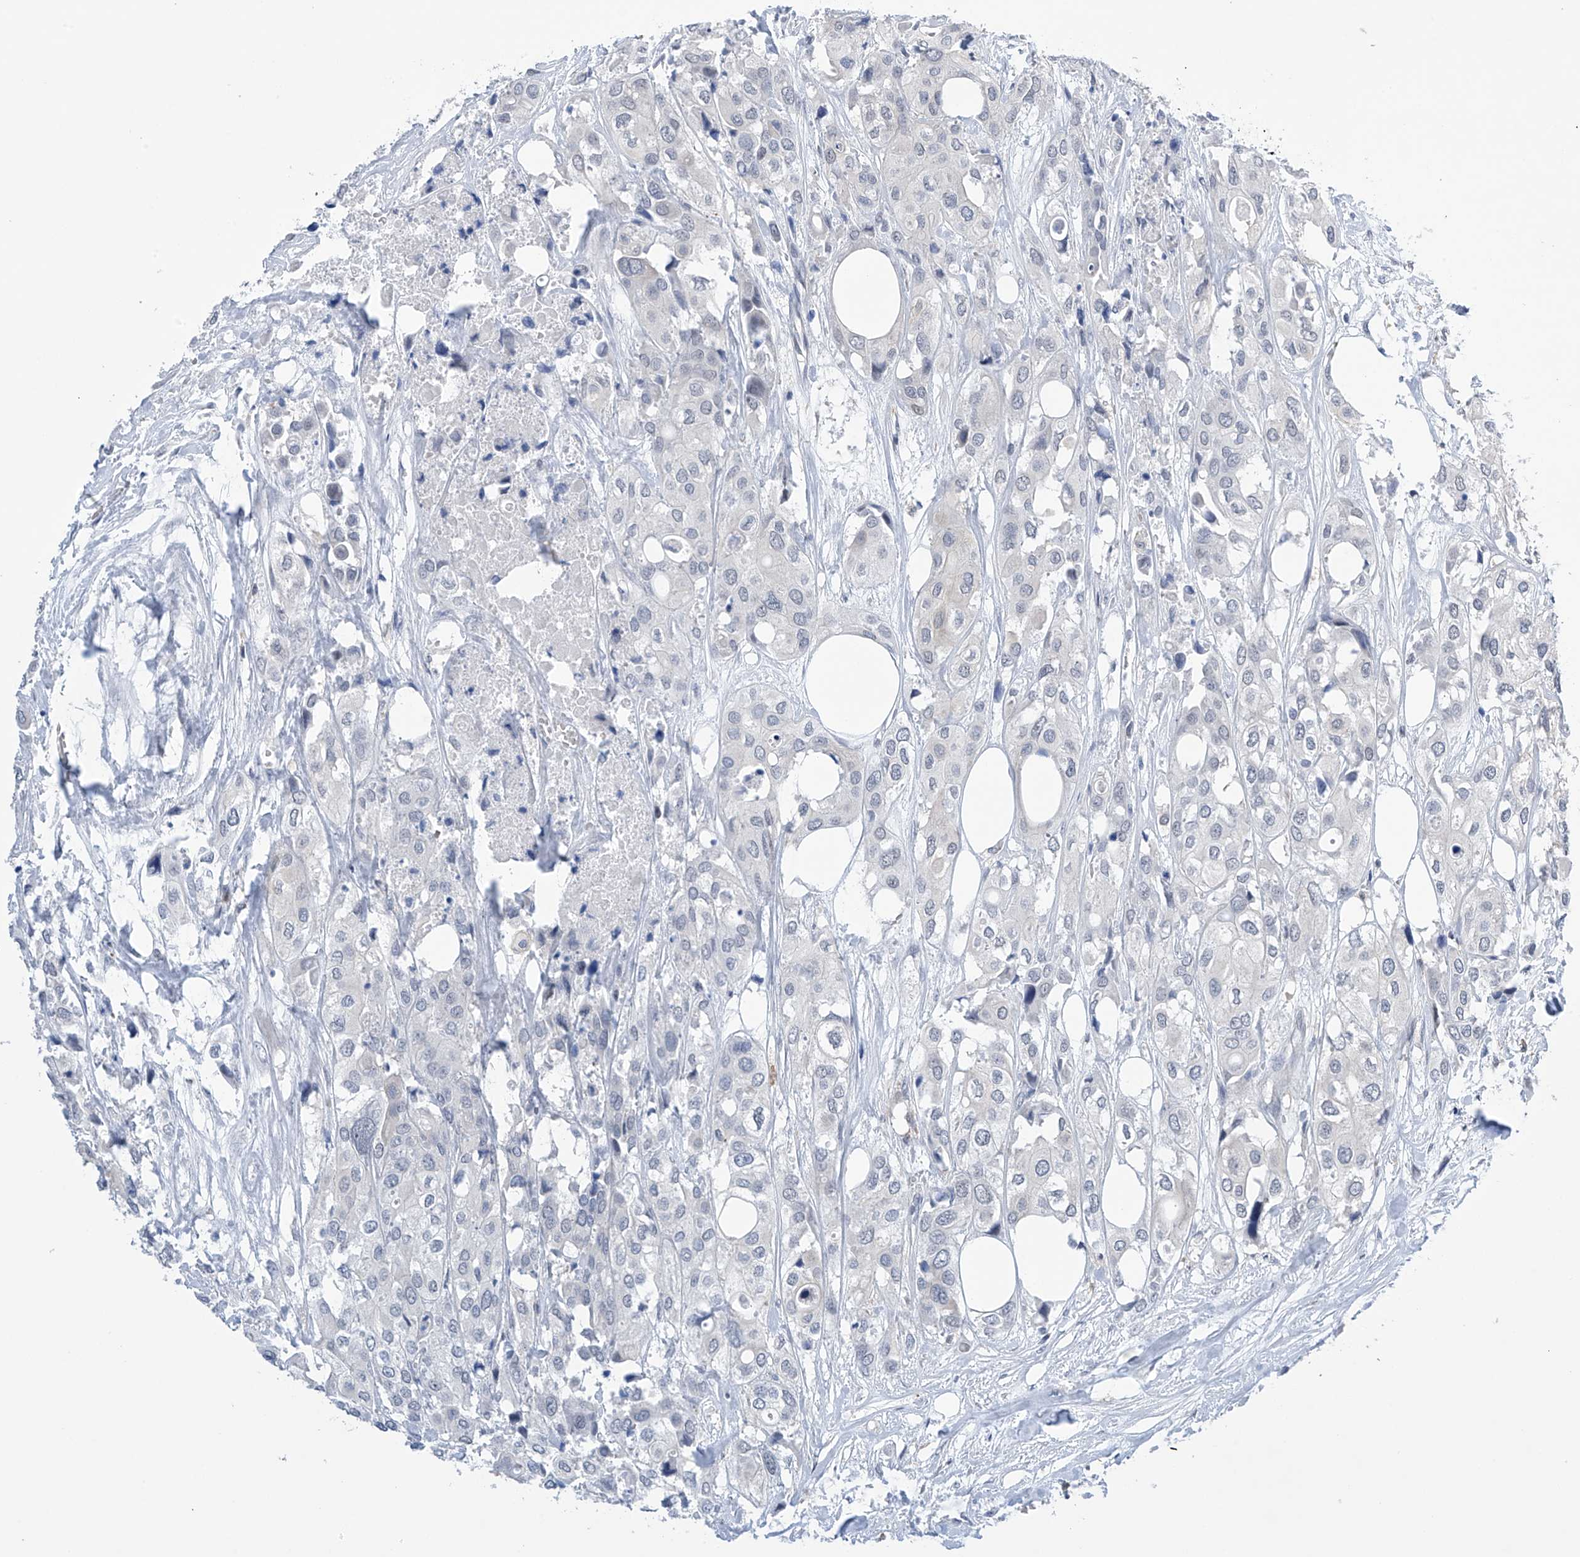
{"staining": {"intensity": "negative", "quantity": "none", "location": "none"}, "tissue": "urothelial cancer", "cell_type": "Tumor cells", "image_type": "cancer", "snomed": [{"axis": "morphology", "description": "Urothelial carcinoma, High grade"}, {"axis": "topography", "description": "Urinary bladder"}], "caption": "Protein analysis of urothelial cancer reveals no significant expression in tumor cells.", "gene": "MSL3", "patient": {"sex": "male", "age": 64}}